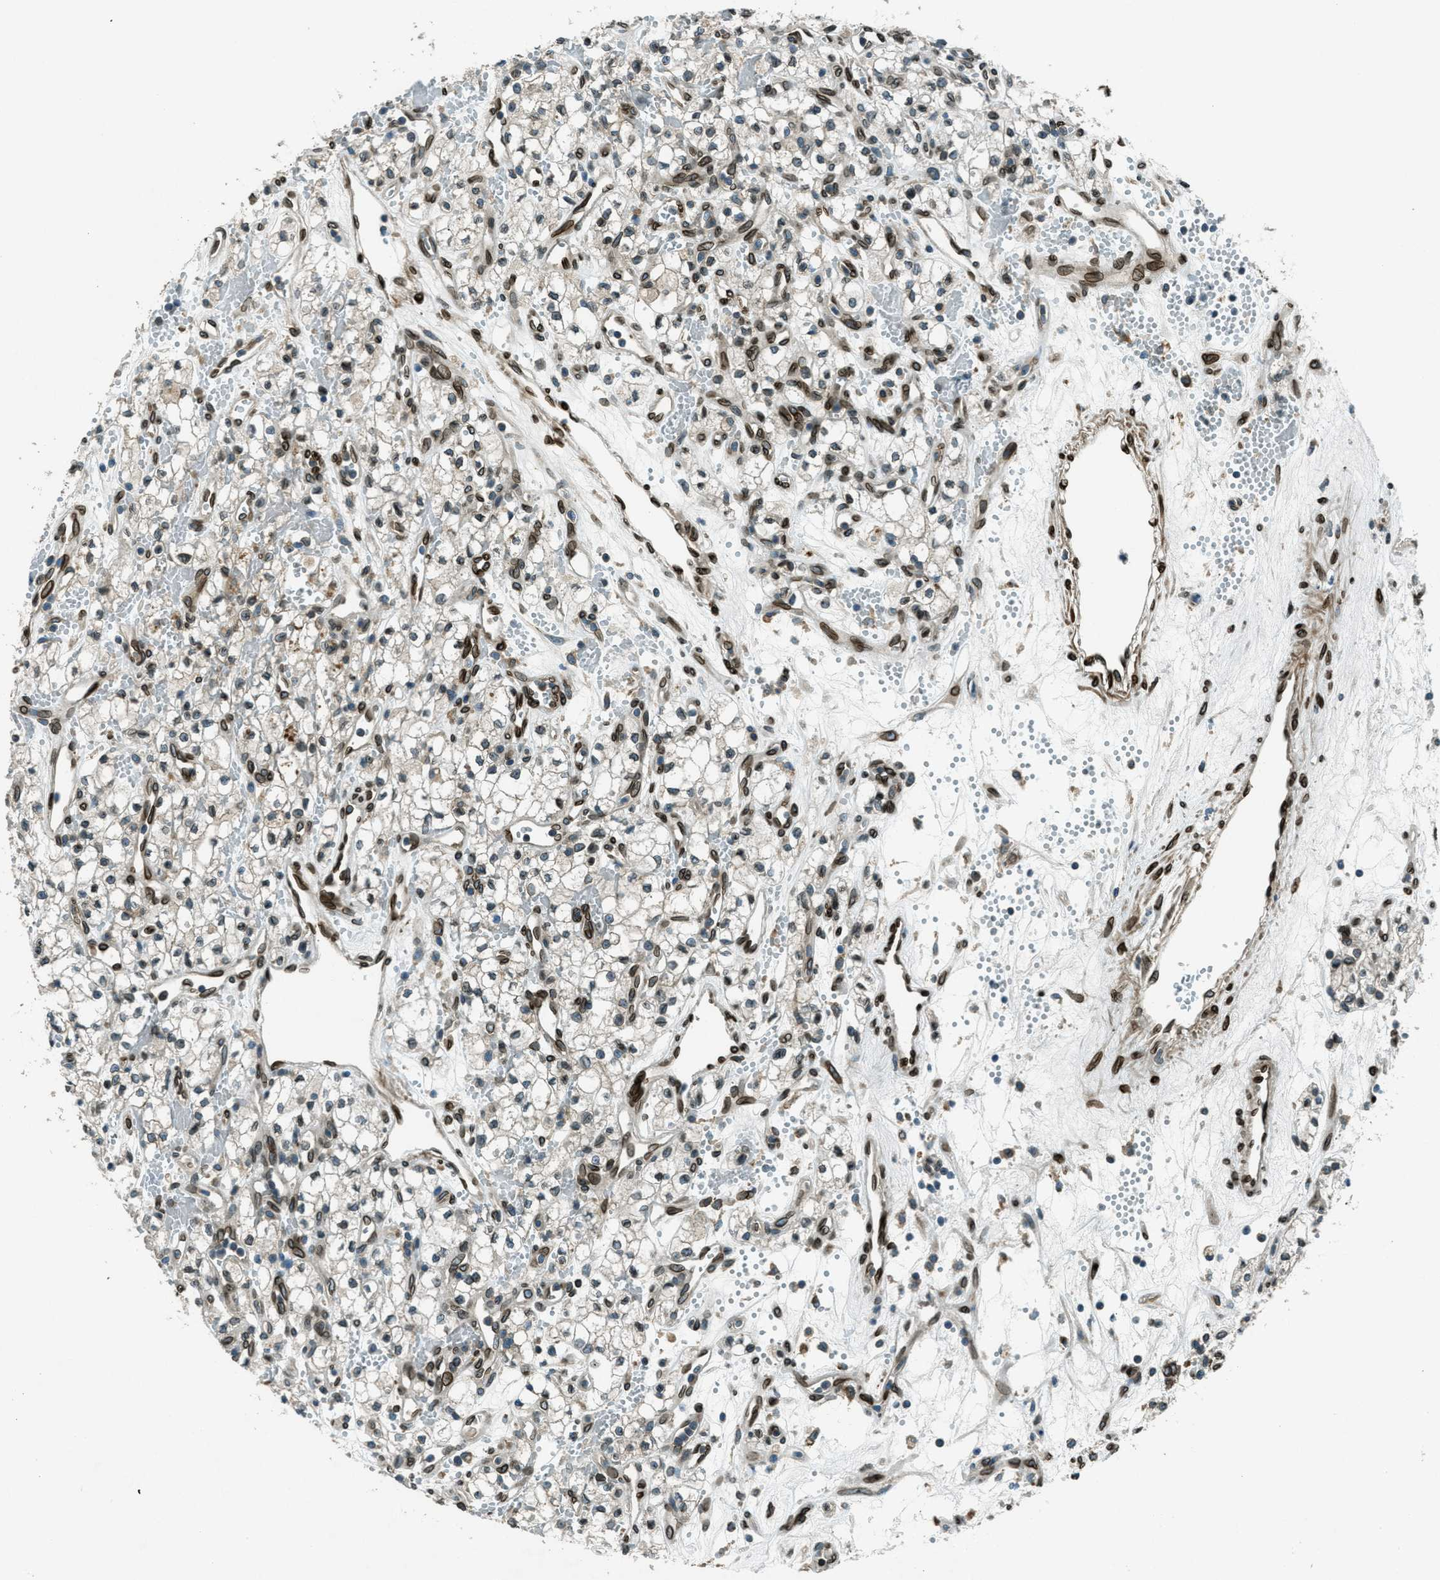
{"staining": {"intensity": "strong", "quantity": "25%-75%", "location": "cytoplasmic/membranous,nuclear"}, "tissue": "renal cancer", "cell_type": "Tumor cells", "image_type": "cancer", "snomed": [{"axis": "morphology", "description": "Adenocarcinoma, NOS"}, {"axis": "topography", "description": "Kidney"}], "caption": "Tumor cells exhibit high levels of strong cytoplasmic/membranous and nuclear positivity in about 25%-75% of cells in renal adenocarcinoma. (DAB (3,3'-diaminobenzidine) = brown stain, brightfield microscopy at high magnification).", "gene": "LEMD2", "patient": {"sex": "male", "age": 59}}